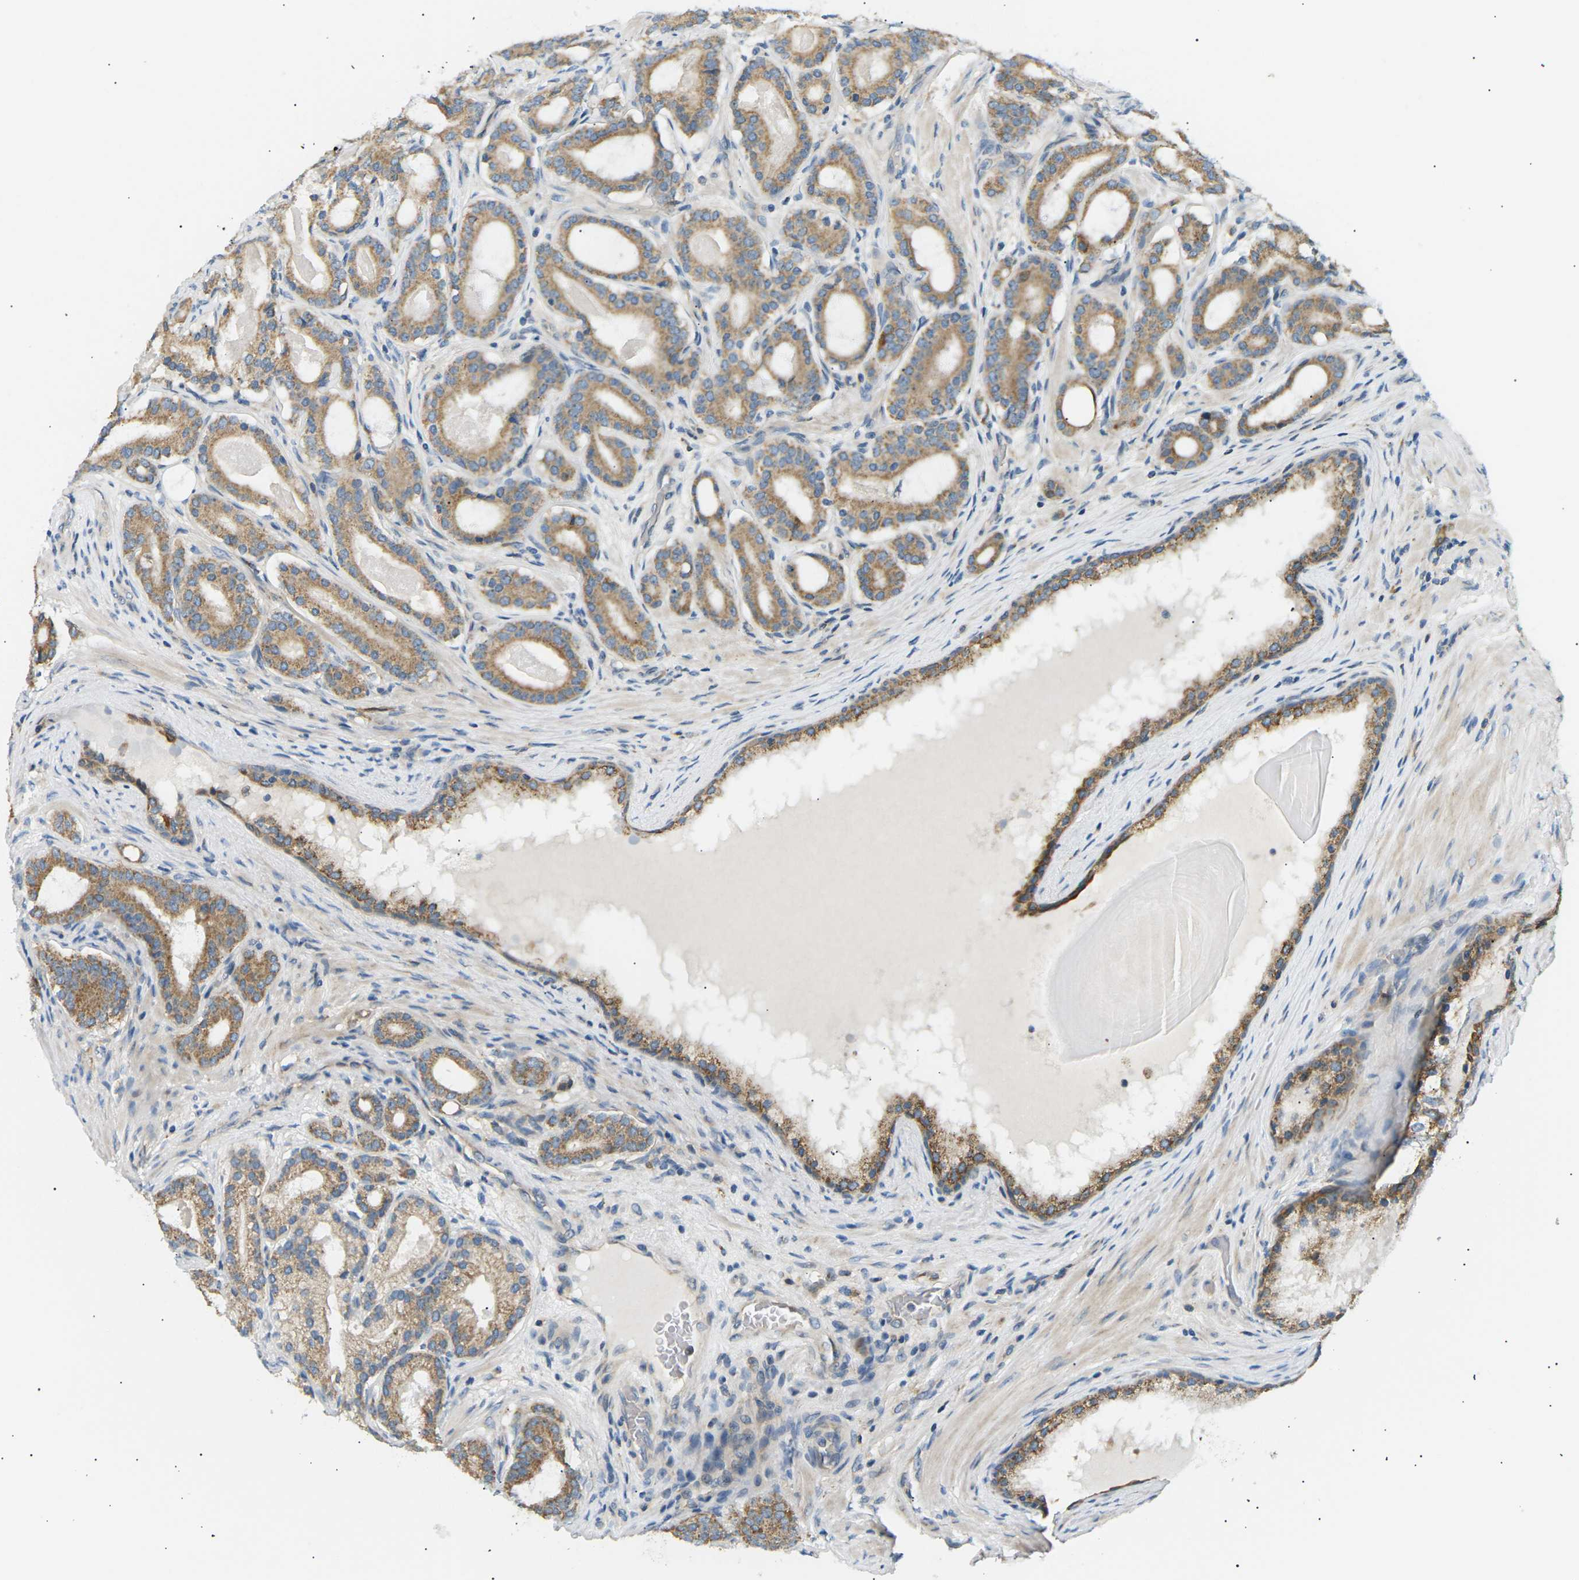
{"staining": {"intensity": "moderate", "quantity": ">75%", "location": "cytoplasmic/membranous"}, "tissue": "prostate cancer", "cell_type": "Tumor cells", "image_type": "cancer", "snomed": [{"axis": "morphology", "description": "Adenocarcinoma, High grade"}, {"axis": "topography", "description": "Prostate"}], "caption": "Immunohistochemistry of adenocarcinoma (high-grade) (prostate) exhibits medium levels of moderate cytoplasmic/membranous expression in approximately >75% of tumor cells. Immunohistochemistry stains the protein in brown and the nuclei are stained blue.", "gene": "TBC1D8", "patient": {"sex": "male", "age": 60}}